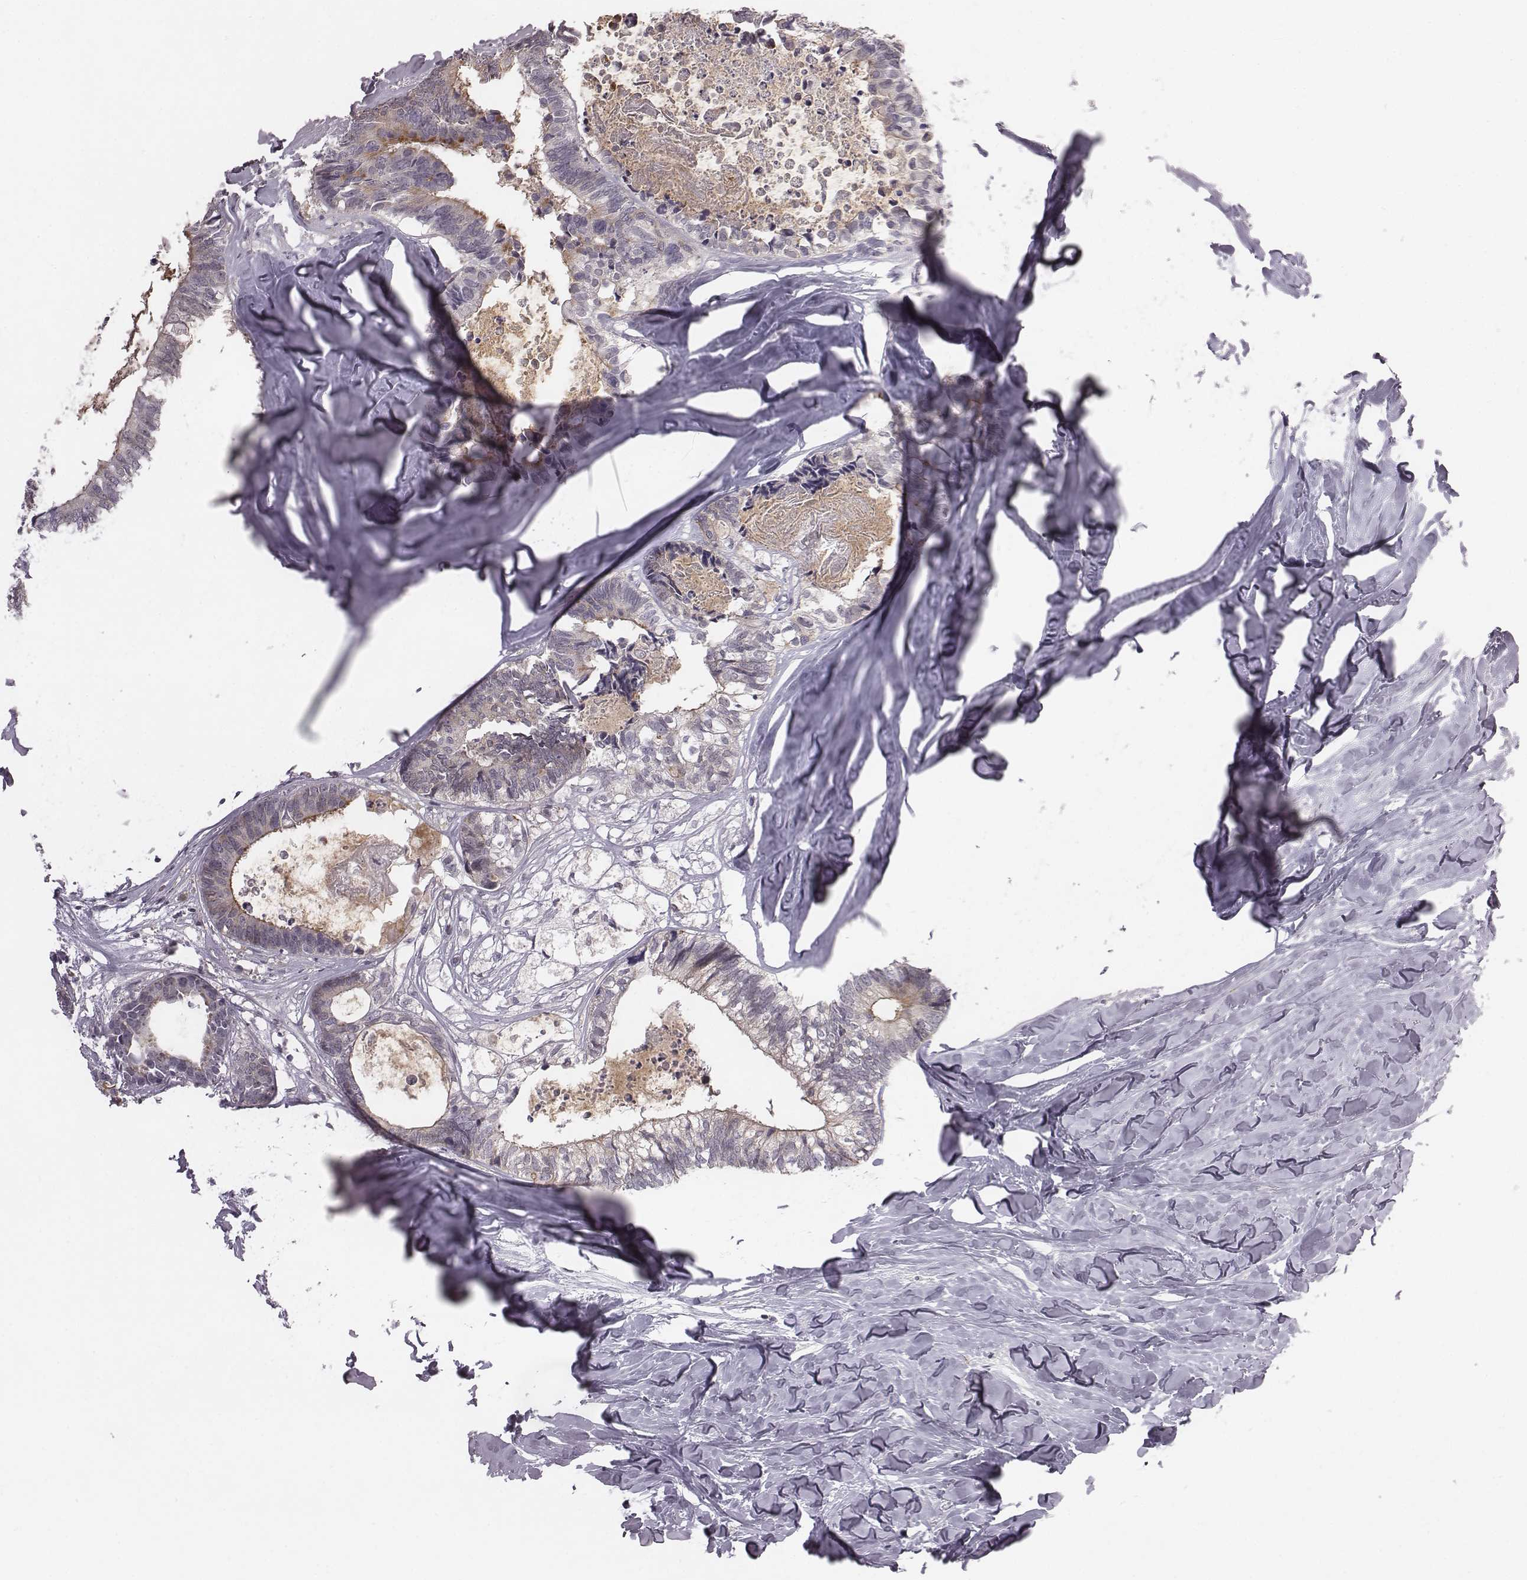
{"staining": {"intensity": "moderate", "quantity": "<25%", "location": "cytoplasmic/membranous"}, "tissue": "colorectal cancer", "cell_type": "Tumor cells", "image_type": "cancer", "snomed": [{"axis": "morphology", "description": "Adenocarcinoma, NOS"}, {"axis": "topography", "description": "Colon"}, {"axis": "topography", "description": "Rectum"}], "caption": "This micrograph shows immunohistochemistry (IHC) staining of adenocarcinoma (colorectal), with low moderate cytoplasmic/membranous positivity in about <25% of tumor cells.", "gene": "BICDL1", "patient": {"sex": "male", "age": 57}}